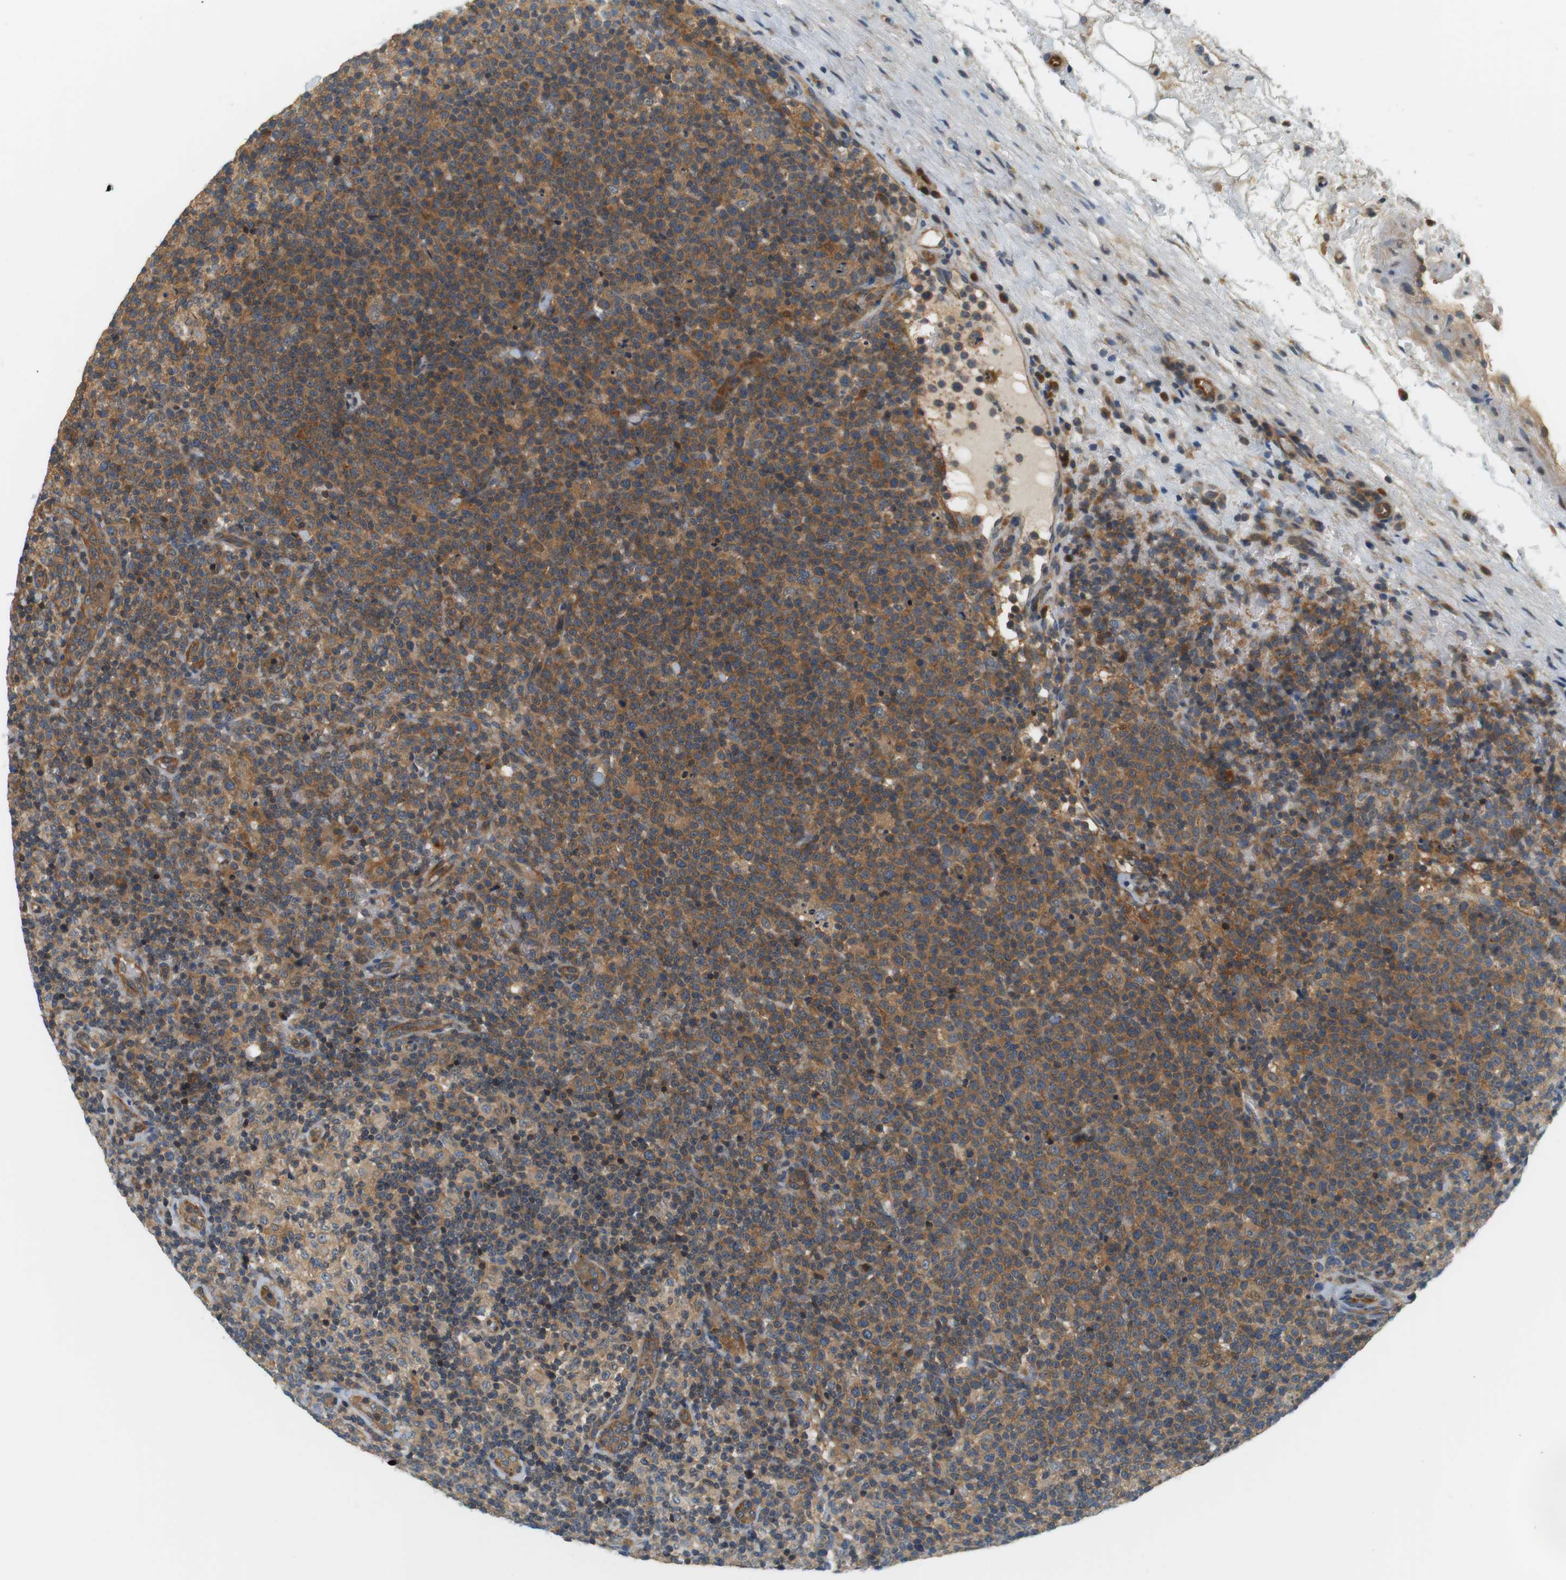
{"staining": {"intensity": "moderate", "quantity": ">75%", "location": "cytoplasmic/membranous"}, "tissue": "lymphoma", "cell_type": "Tumor cells", "image_type": "cancer", "snomed": [{"axis": "morphology", "description": "Malignant lymphoma, non-Hodgkin's type, High grade"}, {"axis": "topography", "description": "Lymph node"}], "caption": "Brown immunohistochemical staining in high-grade malignant lymphoma, non-Hodgkin's type demonstrates moderate cytoplasmic/membranous staining in approximately >75% of tumor cells.", "gene": "SH3GLB1", "patient": {"sex": "male", "age": 61}}